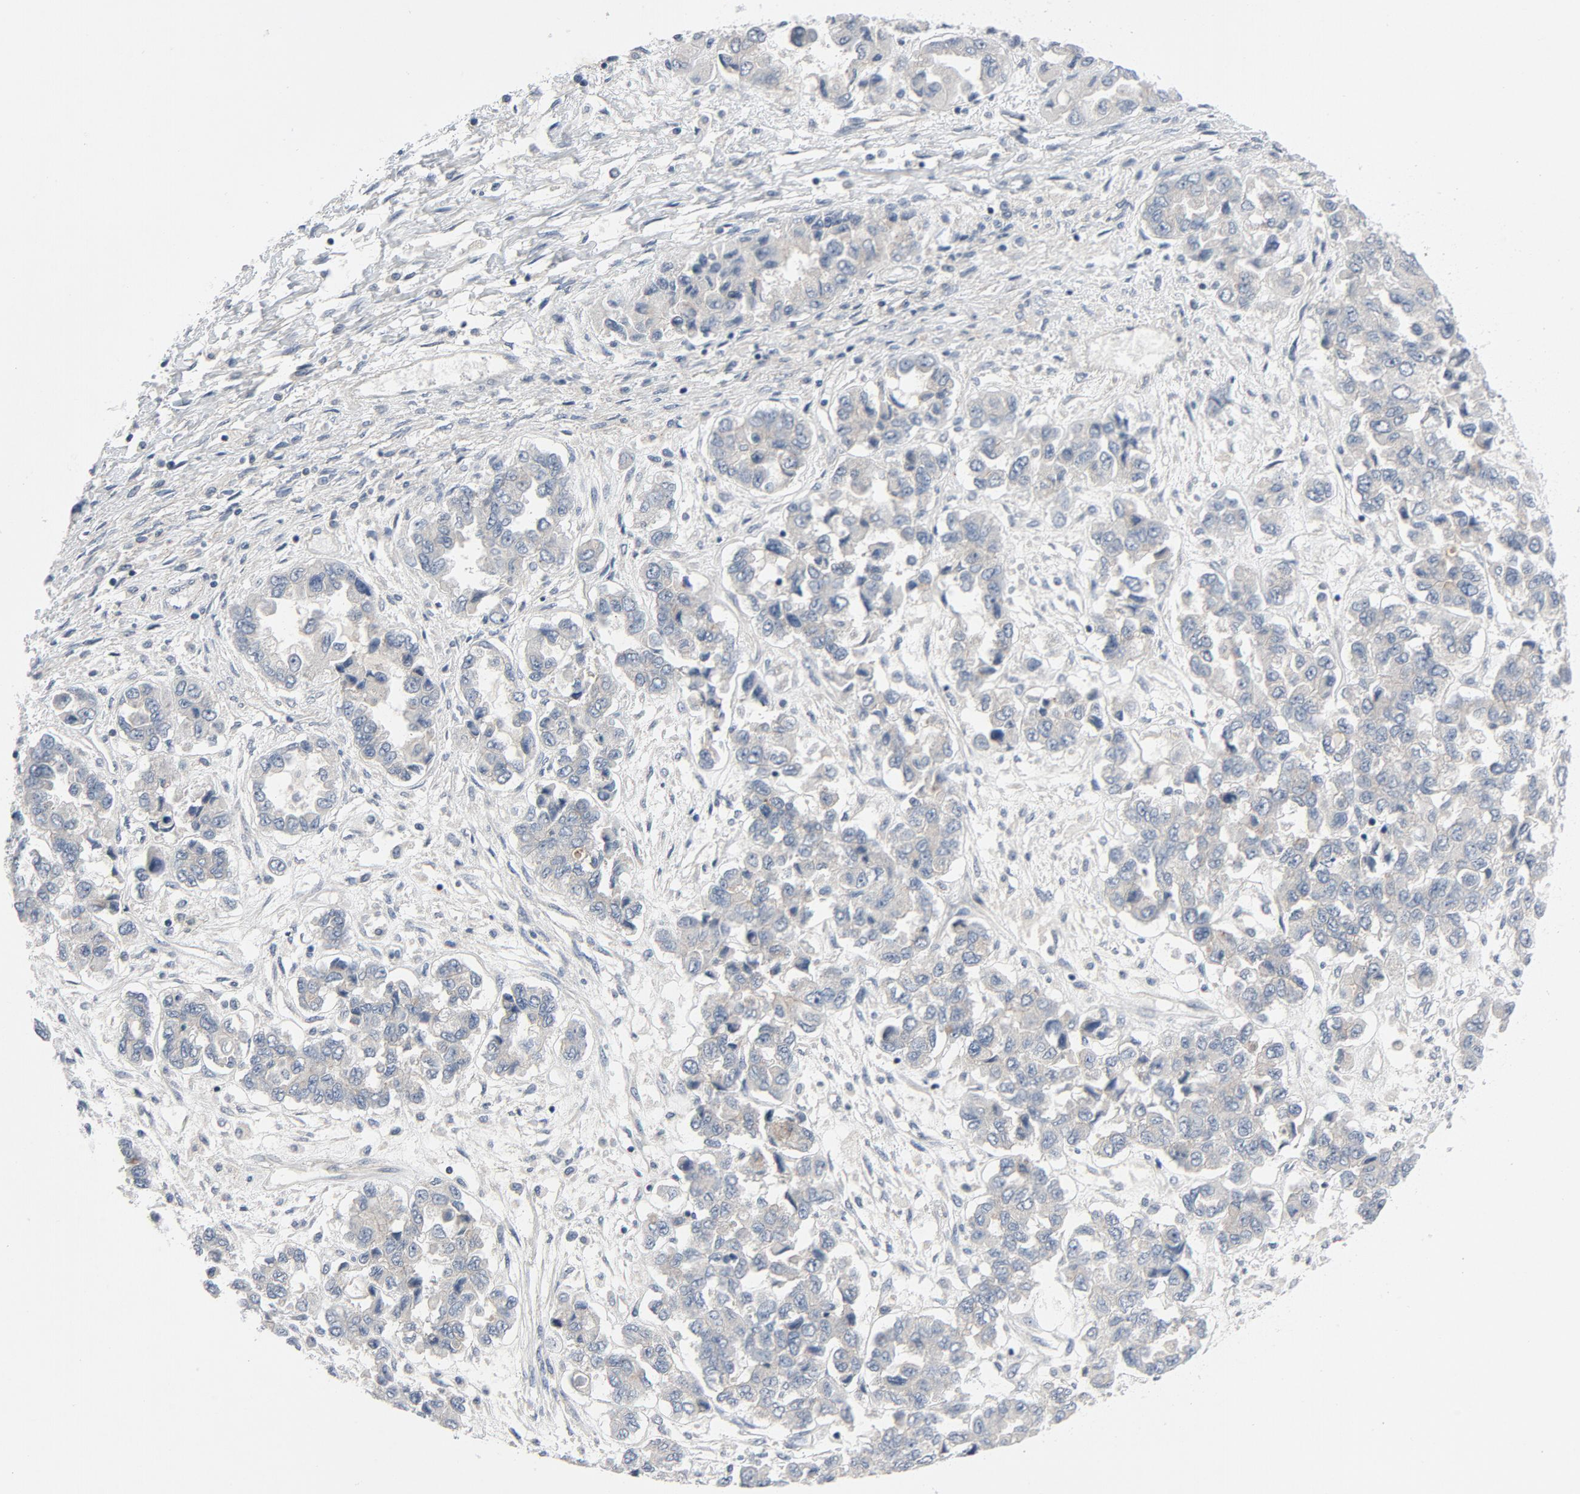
{"staining": {"intensity": "weak", "quantity": ">75%", "location": "cytoplasmic/membranous"}, "tissue": "ovarian cancer", "cell_type": "Tumor cells", "image_type": "cancer", "snomed": [{"axis": "morphology", "description": "Cystadenocarcinoma, serous, NOS"}, {"axis": "topography", "description": "Ovary"}], "caption": "Protein staining of ovarian cancer (serous cystadenocarcinoma) tissue reveals weak cytoplasmic/membranous expression in about >75% of tumor cells.", "gene": "TSG101", "patient": {"sex": "female", "age": 84}}